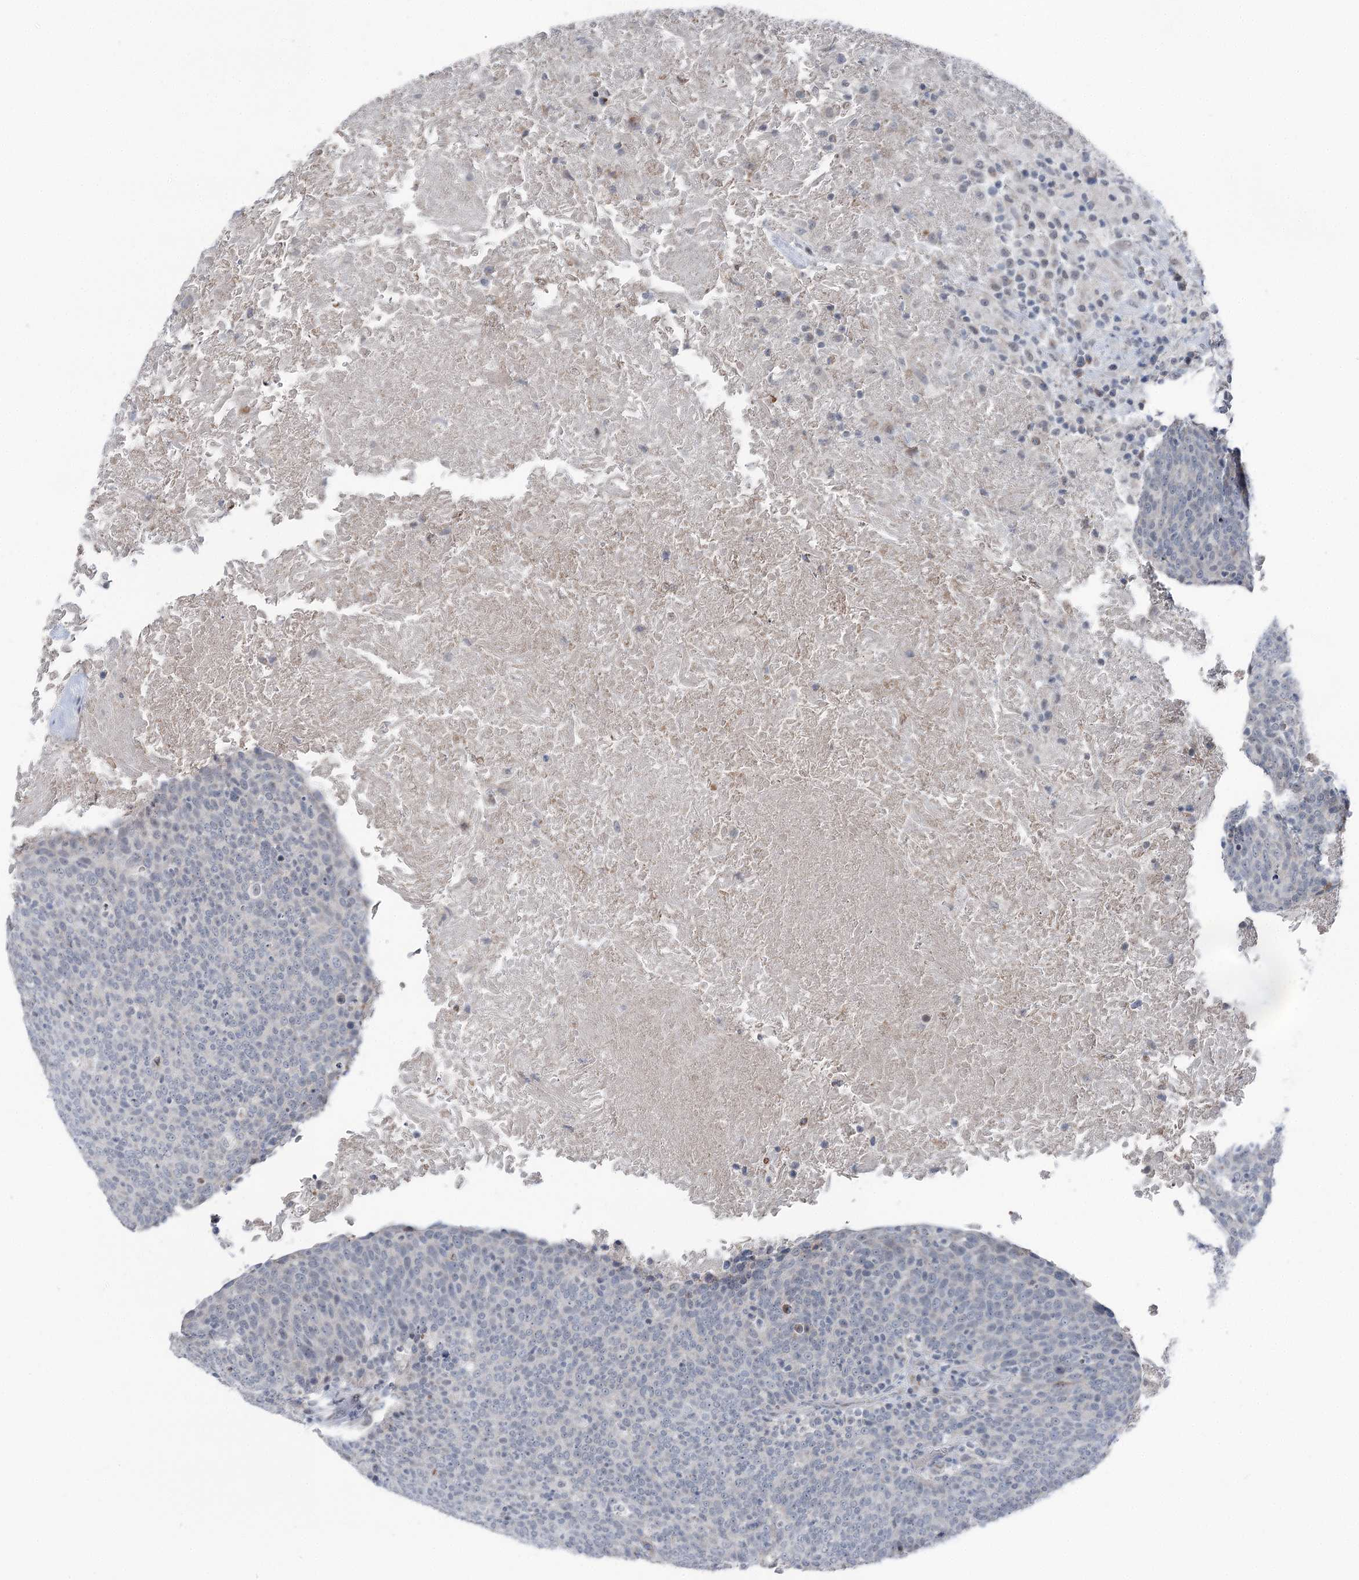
{"staining": {"intensity": "negative", "quantity": "none", "location": "none"}, "tissue": "head and neck cancer", "cell_type": "Tumor cells", "image_type": "cancer", "snomed": [{"axis": "morphology", "description": "Squamous cell carcinoma, NOS"}, {"axis": "morphology", "description": "Squamous cell carcinoma, metastatic, NOS"}, {"axis": "topography", "description": "Lymph node"}, {"axis": "topography", "description": "Head-Neck"}], "caption": "A high-resolution photomicrograph shows immunohistochemistry staining of head and neck cancer (squamous cell carcinoma), which shows no significant expression in tumor cells. (DAB immunohistochemistry visualized using brightfield microscopy, high magnification).", "gene": "STEEP1", "patient": {"sex": "male", "age": 62}}